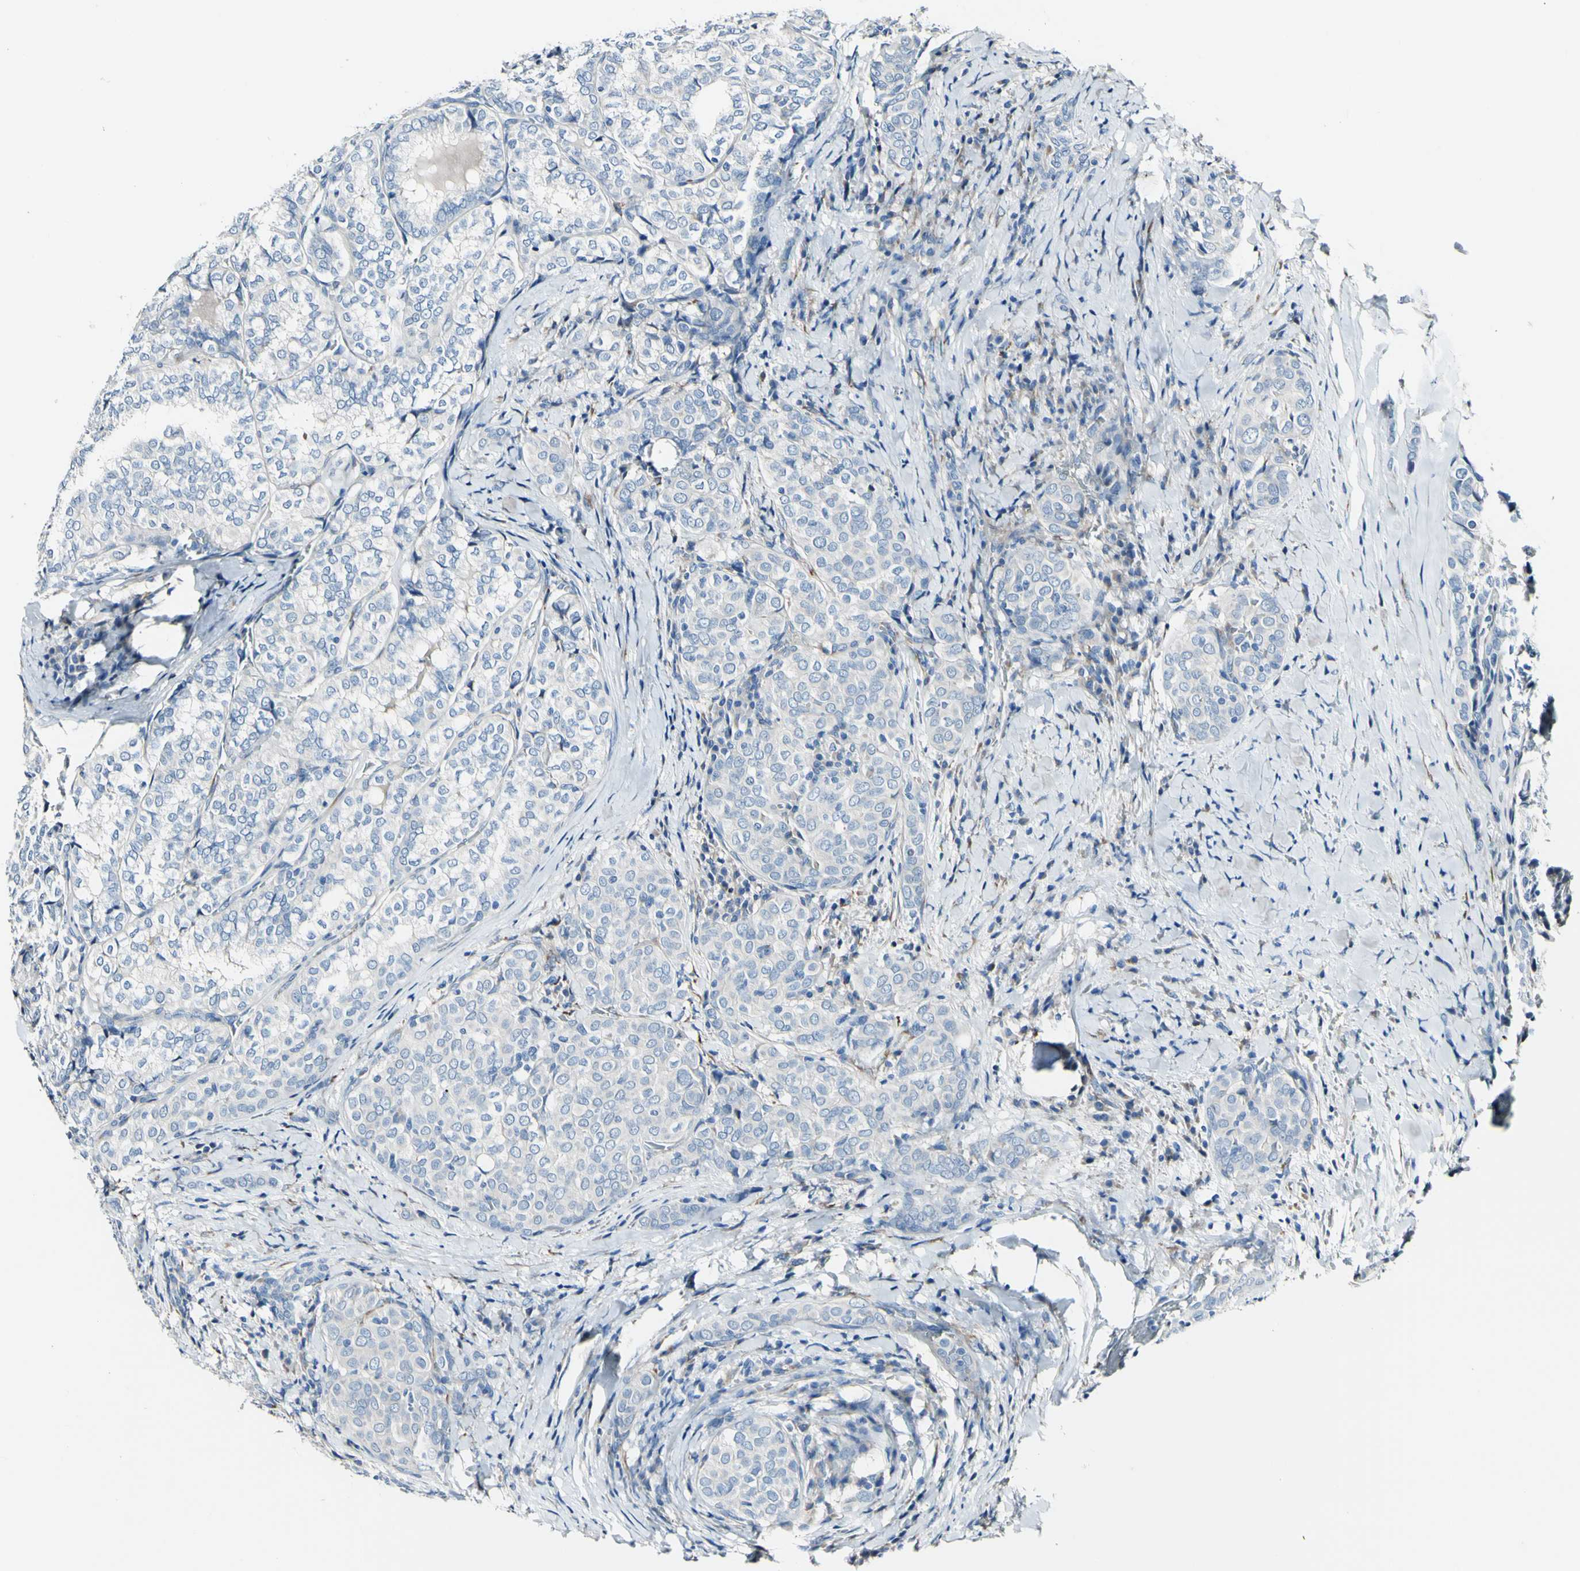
{"staining": {"intensity": "negative", "quantity": "none", "location": "none"}, "tissue": "thyroid cancer", "cell_type": "Tumor cells", "image_type": "cancer", "snomed": [{"axis": "morphology", "description": "Normal tissue, NOS"}, {"axis": "morphology", "description": "Papillary adenocarcinoma, NOS"}, {"axis": "topography", "description": "Thyroid gland"}], "caption": "Immunohistochemical staining of thyroid cancer (papillary adenocarcinoma) reveals no significant expression in tumor cells.", "gene": "COL6A3", "patient": {"sex": "female", "age": 30}}